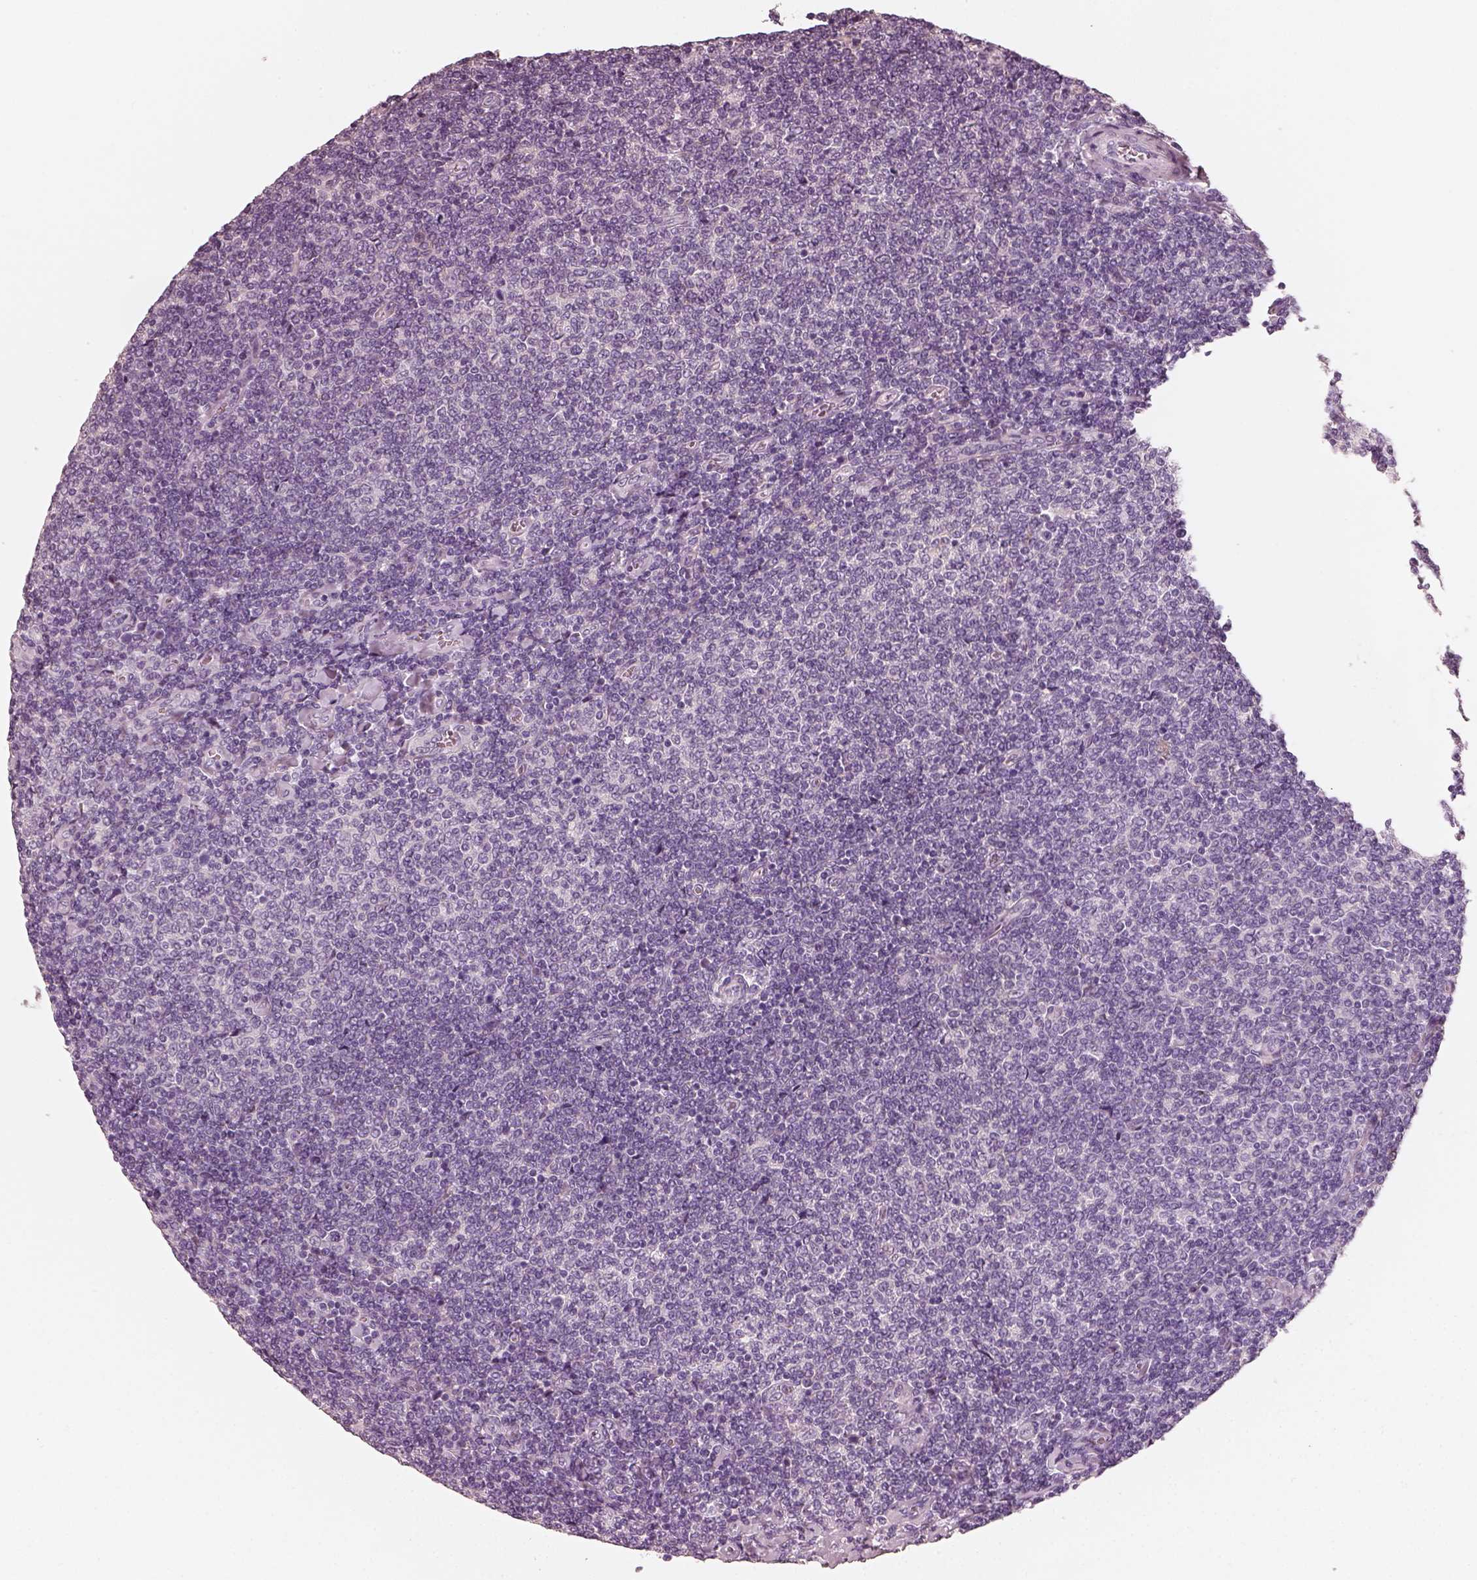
{"staining": {"intensity": "negative", "quantity": "none", "location": "none"}, "tissue": "lymphoma", "cell_type": "Tumor cells", "image_type": "cancer", "snomed": [{"axis": "morphology", "description": "Malignant lymphoma, non-Hodgkin's type, Low grade"}, {"axis": "topography", "description": "Lymph node"}], "caption": "Immunohistochemical staining of low-grade malignant lymphoma, non-Hodgkin's type reveals no significant expression in tumor cells. (DAB (3,3'-diaminobenzidine) IHC visualized using brightfield microscopy, high magnification).", "gene": "RS1", "patient": {"sex": "male", "age": 52}}